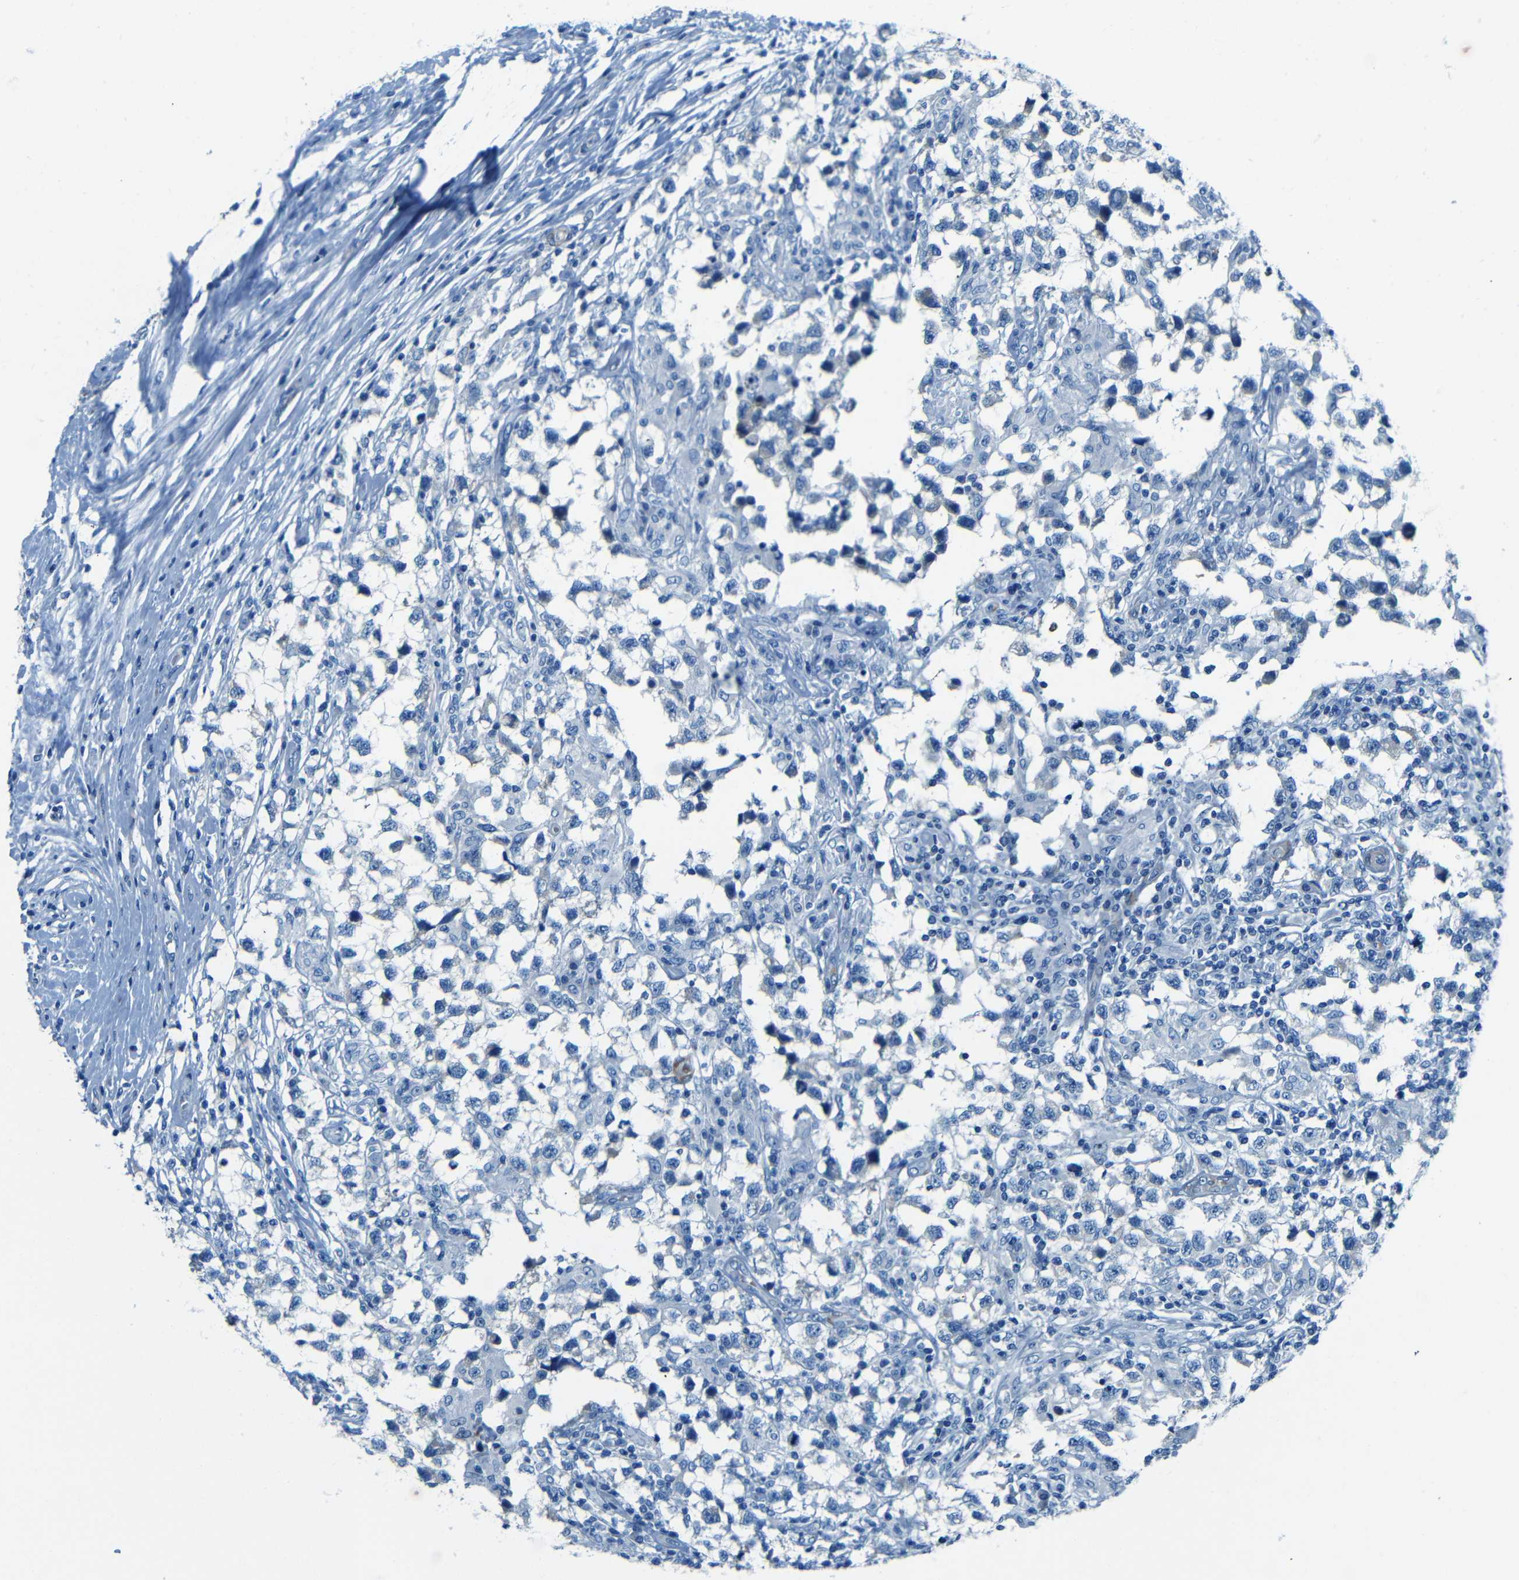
{"staining": {"intensity": "negative", "quantity": "none", "location": "none"}, "tissue": "testis cancer", "cell_type": "Tumor cells", "image_type": "cancer", "snomed": [{"axis": "morphology", "description": "Carcinoma, Embryonal, NOS"}, {"axis": "topography", "description": "Testis"}], "caption": "Protein analysis of testis cancer (embryonal carcinoma) shows no significant expression in tumor cells.", "gene": "MAP2", "patient": {"sex": "male", "age": 21}}